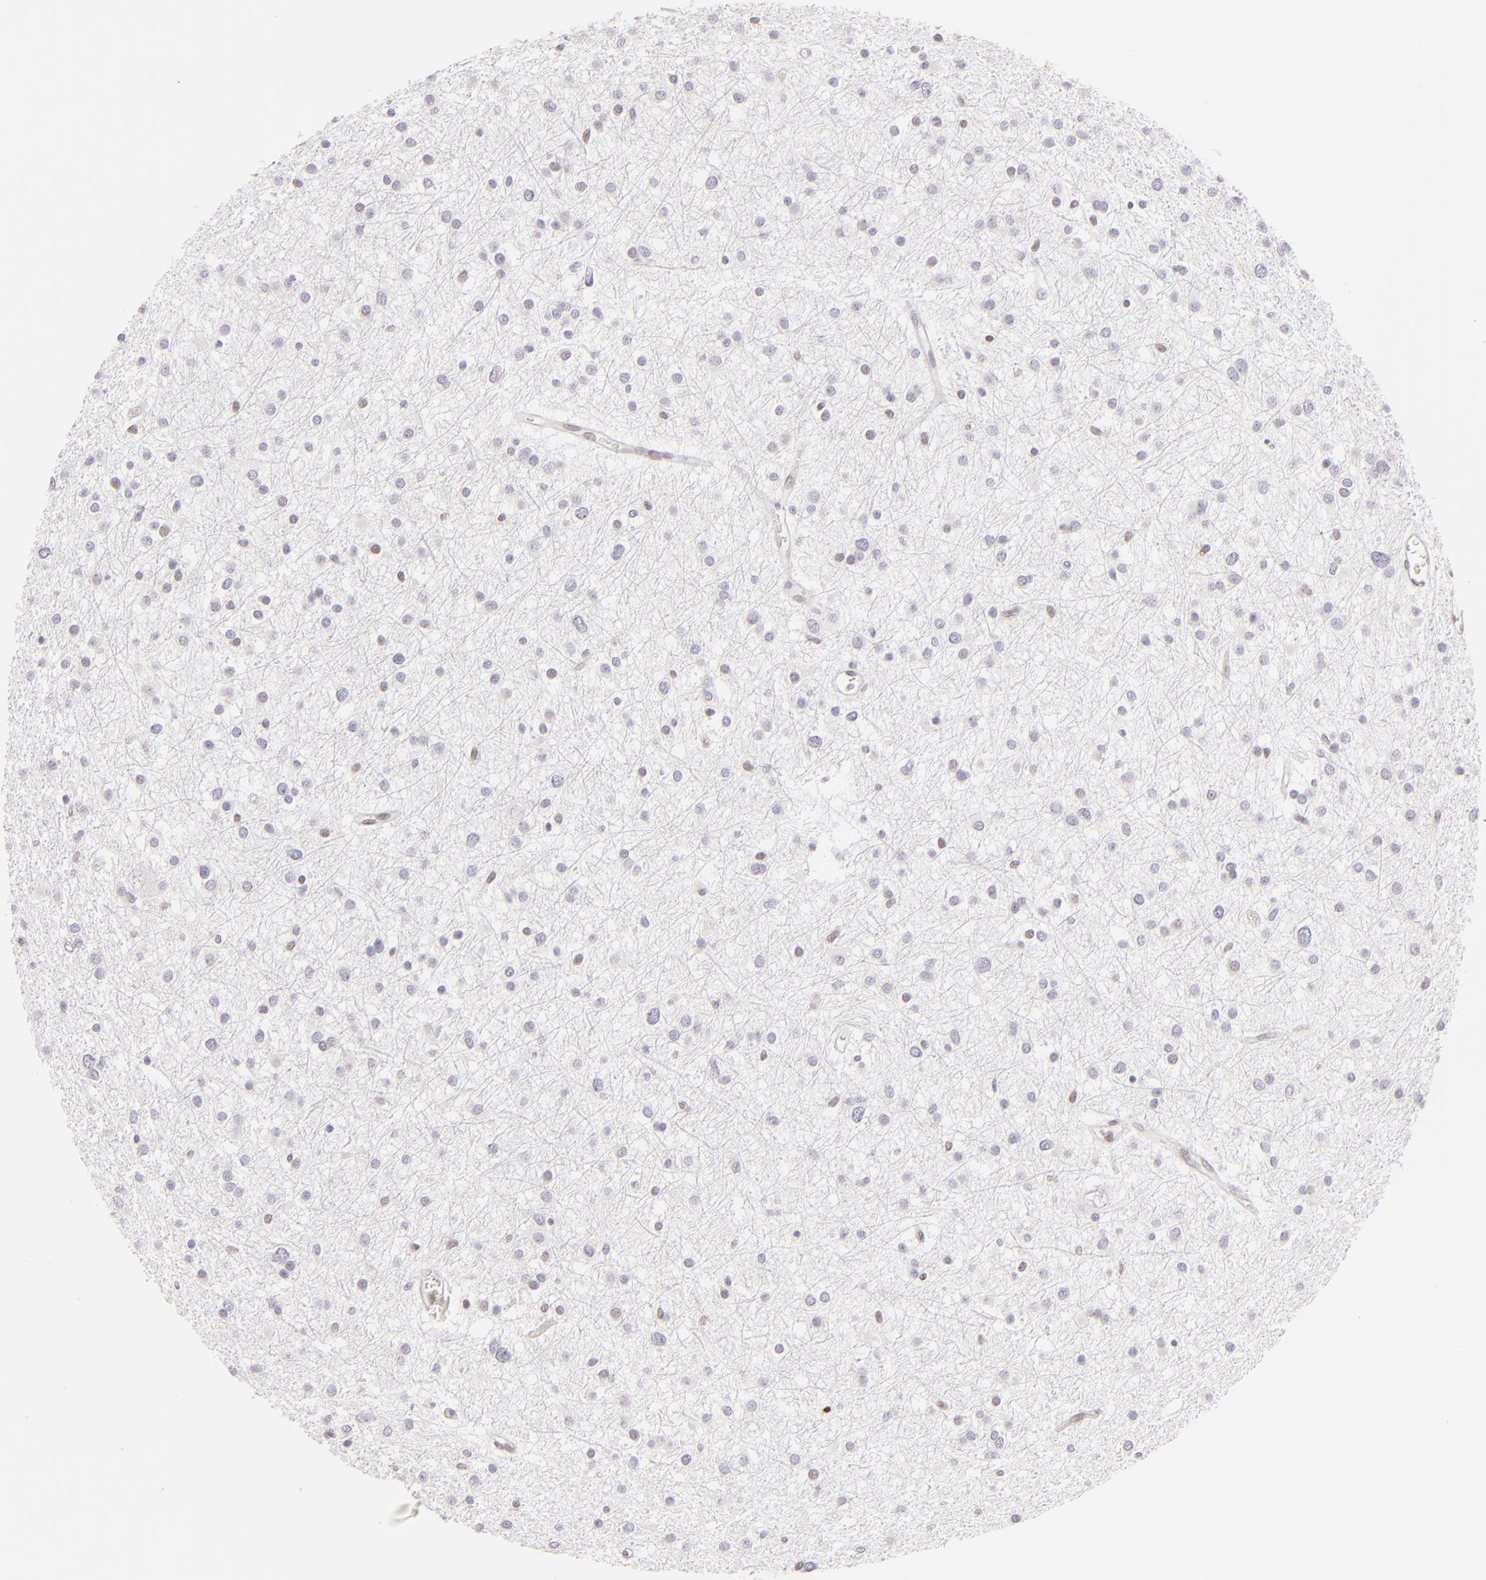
{"staining": {"intensity": "weak", "quantity": "<25%", "location": "nuclear"}, "tissue": "glioma", "cell_type": "Tumor cells", "image_type": "cancer", "snomed": [{"axis": "morphology", "description": "Glioma, malignant, Low grade"}, {"axis": "topography", "description": "Brain"}], "caption": "Immunohistochemistry image of human low-grade glioma (malignant) stained for a protein (brown), which exhibits no staining in tumor cells. (Stains: DAB (3,3'-diaminobenzidine) immunohistochemistry (IHC) with hematoxylin counter stain, Microscopy: brightfield microscopy at high magnification).", "gene": "POU2F1", "patient": {"sex": "female", "age": 36}}